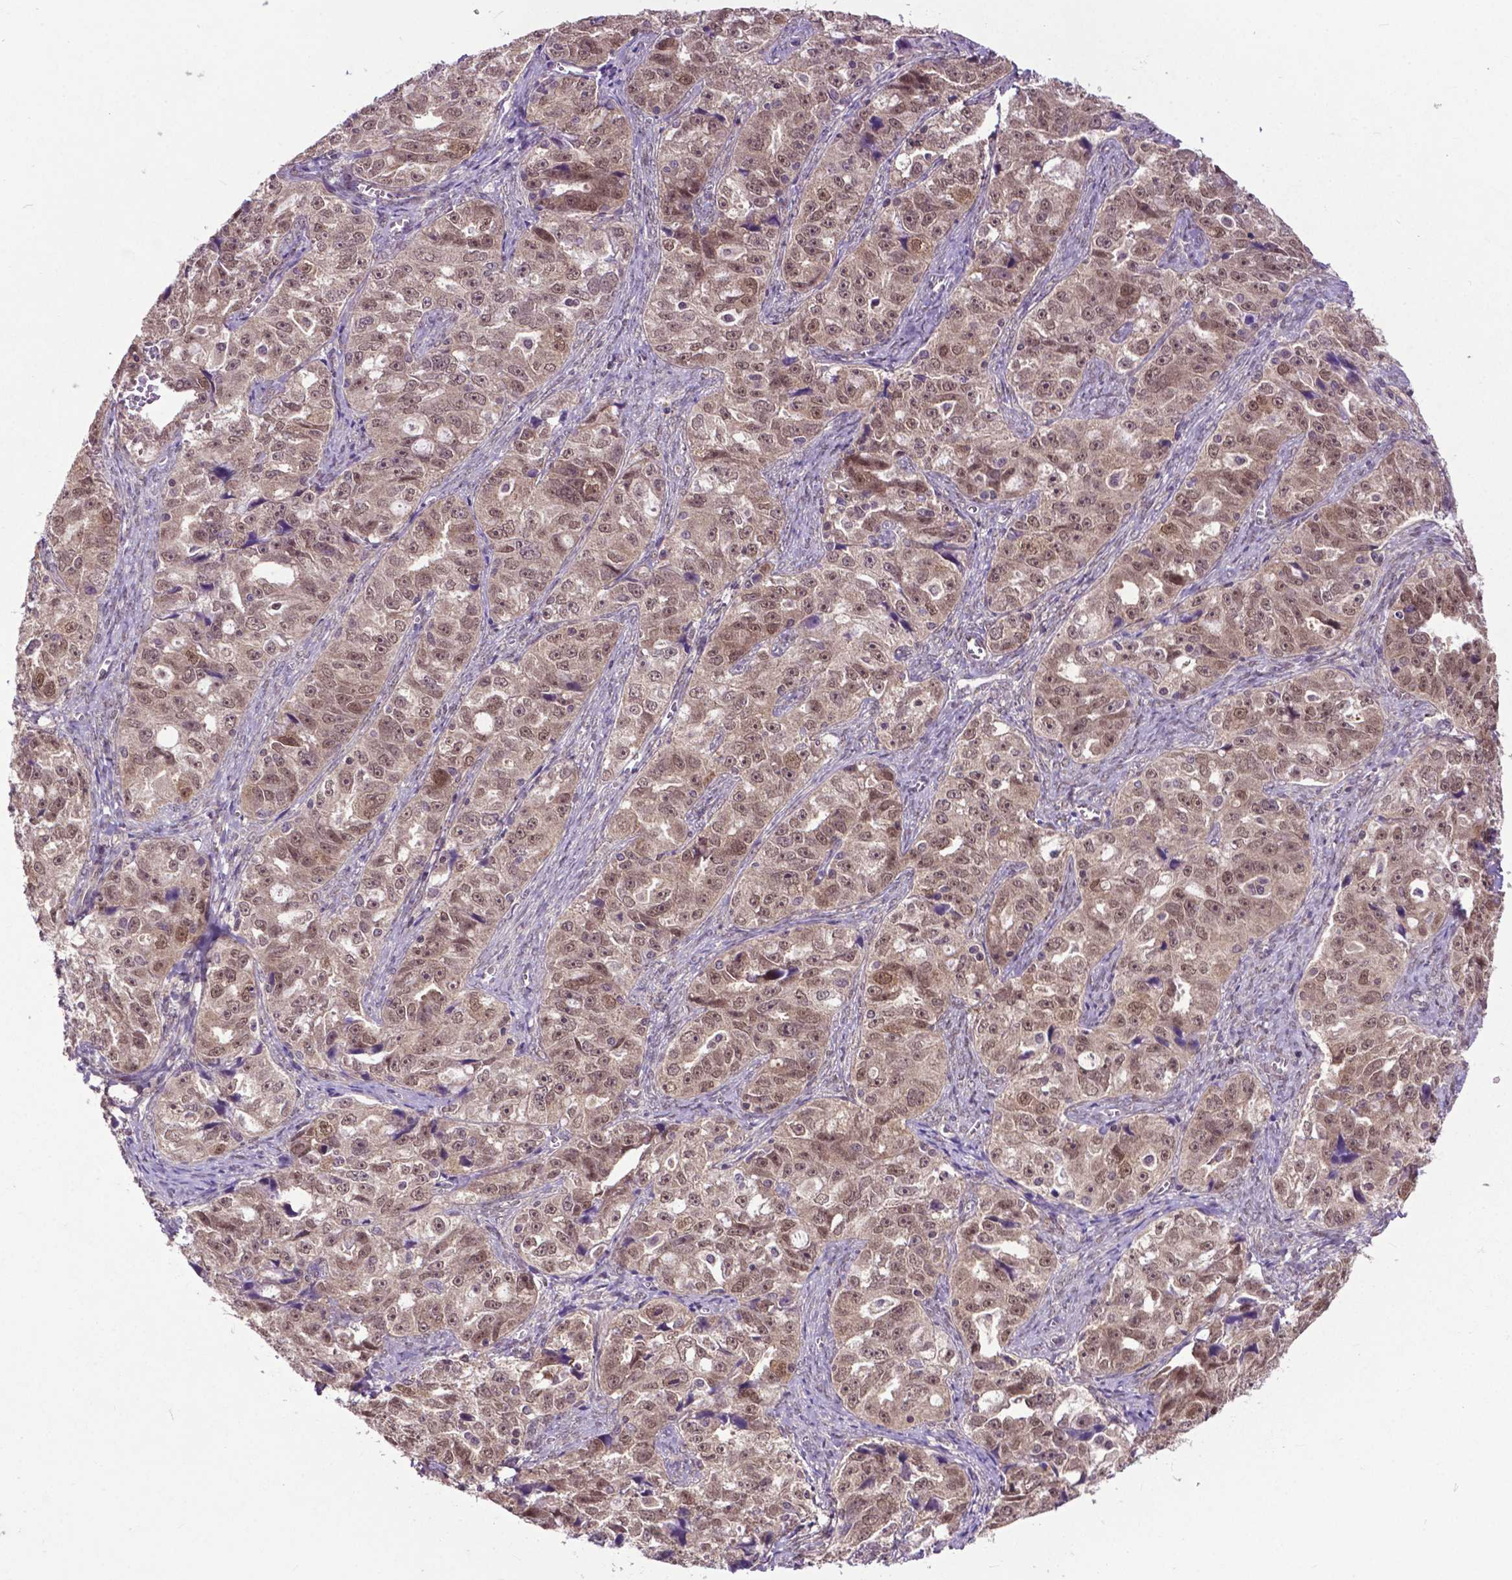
{"staining": {"intensity": "moderate", "quantity": ">75%", "location": "nuclear"}, "tissue": "ovarian cancer", "cell_type": "Tumor cells", "image_type": "cancer", "snomed": [{"axis": "morphology", "description": "Cystadenocarcinoma, serous, NOS"}, {"axis": "topography", "description": "Ovary"}], "caption": "This histopathology image exhibits ovarian cancer (serous cystadenocarcinoma) stained with immunohistochemistry to label a protein in brown. The nuclear of tumor cells show moderate positivity for the protein. Nuclei are counter-stained blue.", "gene": "OTUB1", "patient": {"sex": "female", "age": 51}}